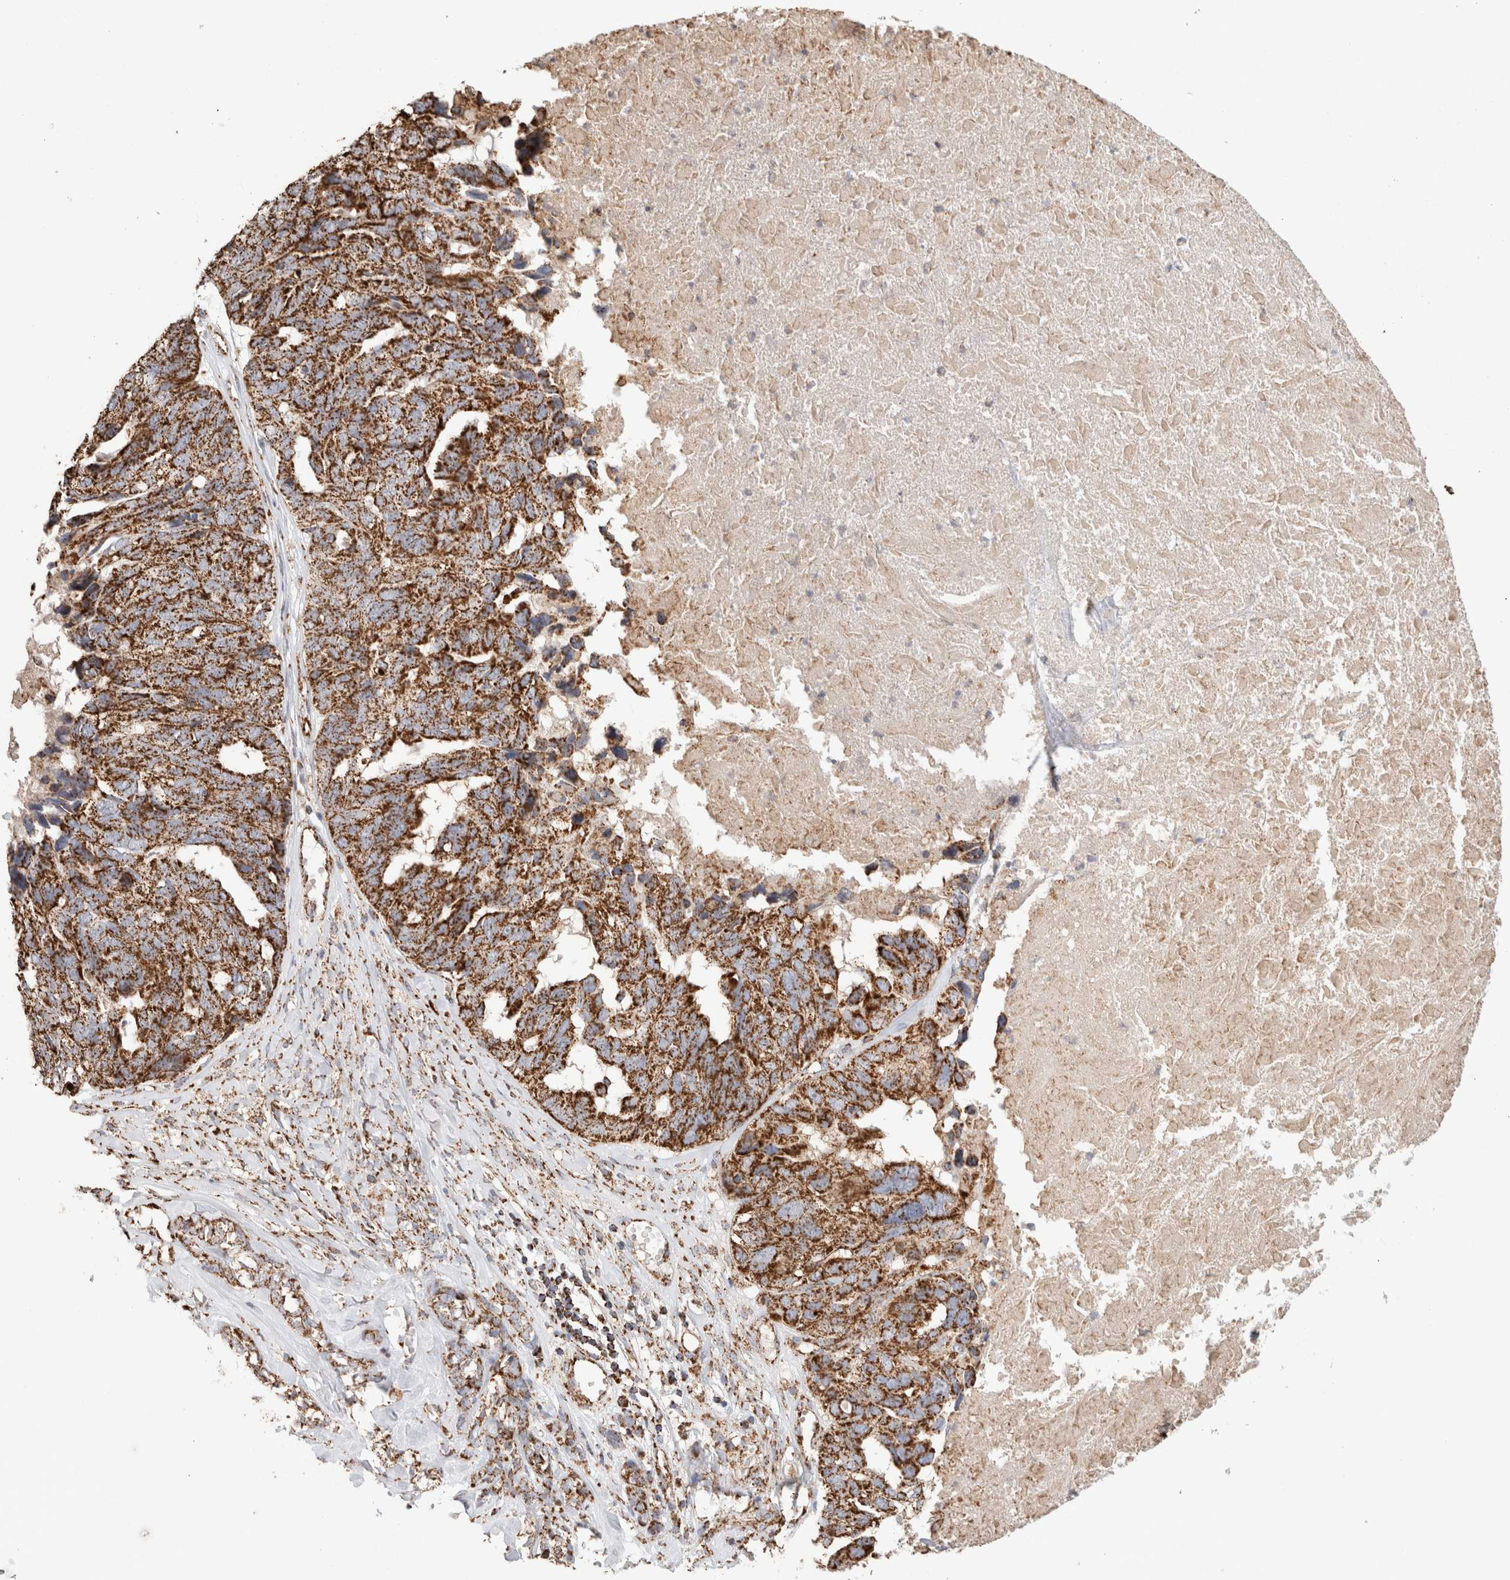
{"staining": {"intensity": "strong", "quantity": ">75%", "location": "cytoplasmic/membranous"}, "tissue": "ovarian cancer", "cell_type": "Tumor cells", "image_type": "cancer", "snomed": [{"axis": "morphology", "description": "Cystadenocarcinoma, serous, NOS"}, {"axis": "topography", "description": "Ovary"}], "caption": "A brown stain shows strong cytoplasmic/membranous expression of a protein in human serous cystadenocarcinoma (ovarian) tumor cells.", "gene": "C1QBP", "patient": {"sex": "female", "age": 79}}